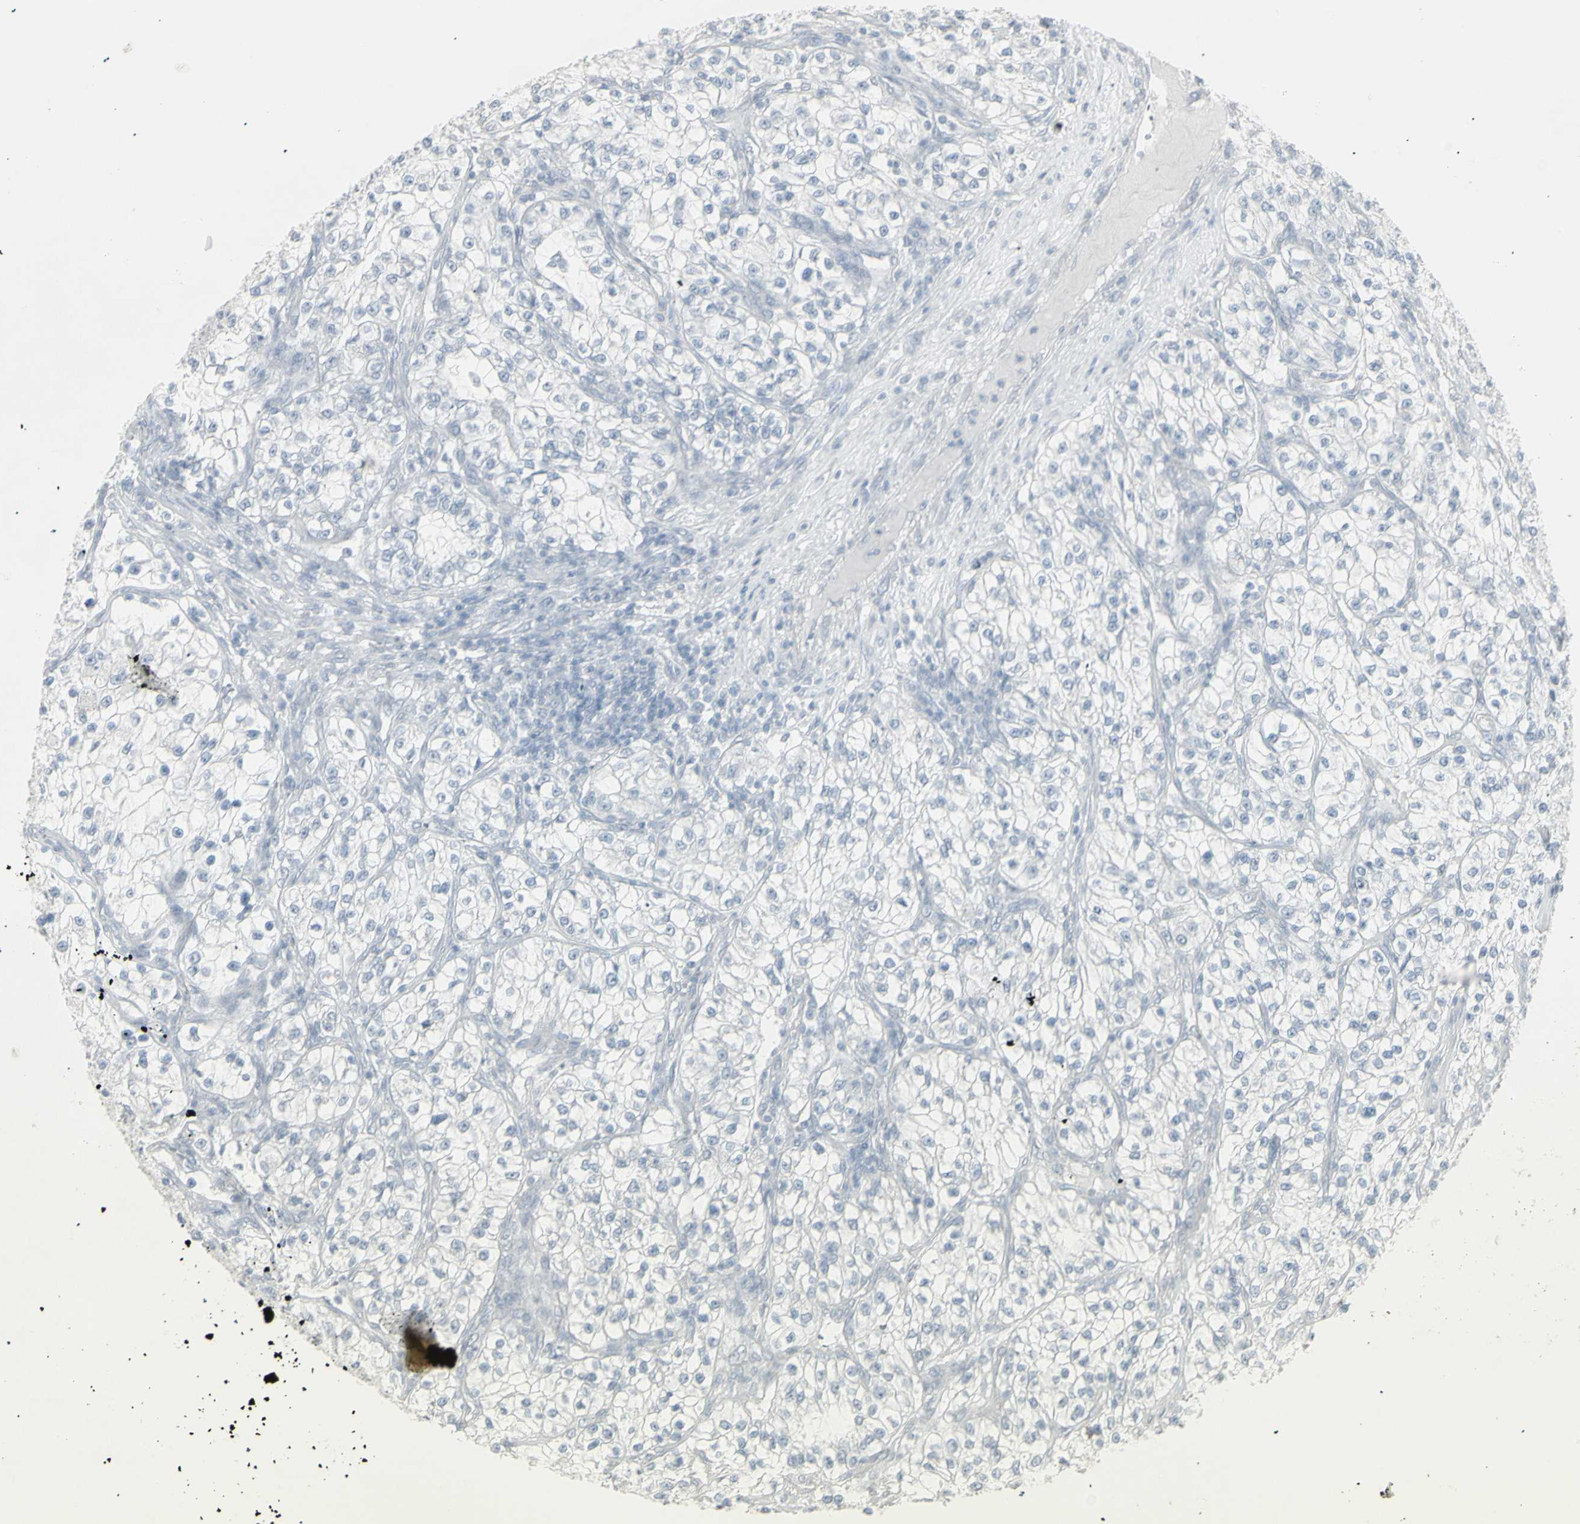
{"staining": {"intensity": "negative", "quantity": "none", "location": "none"}, "tissue": "renal cancer", "cell_type": "Tumor cells", "image_type": "cancer", "snomed": [{"axis": "morphology", "description": "Adenocarcinoma, NOS"}, {"axis": "topography", "description": "Kidney"}], "caption": "This photomicrograph is of renal cancer stained with immunohistochemistry to label a protein in brown with the nuclei are counter-stained blue. There is no expression in tumor cells.", "gene": "YBX2", "patient": {"sex": "female", "age": 57}}